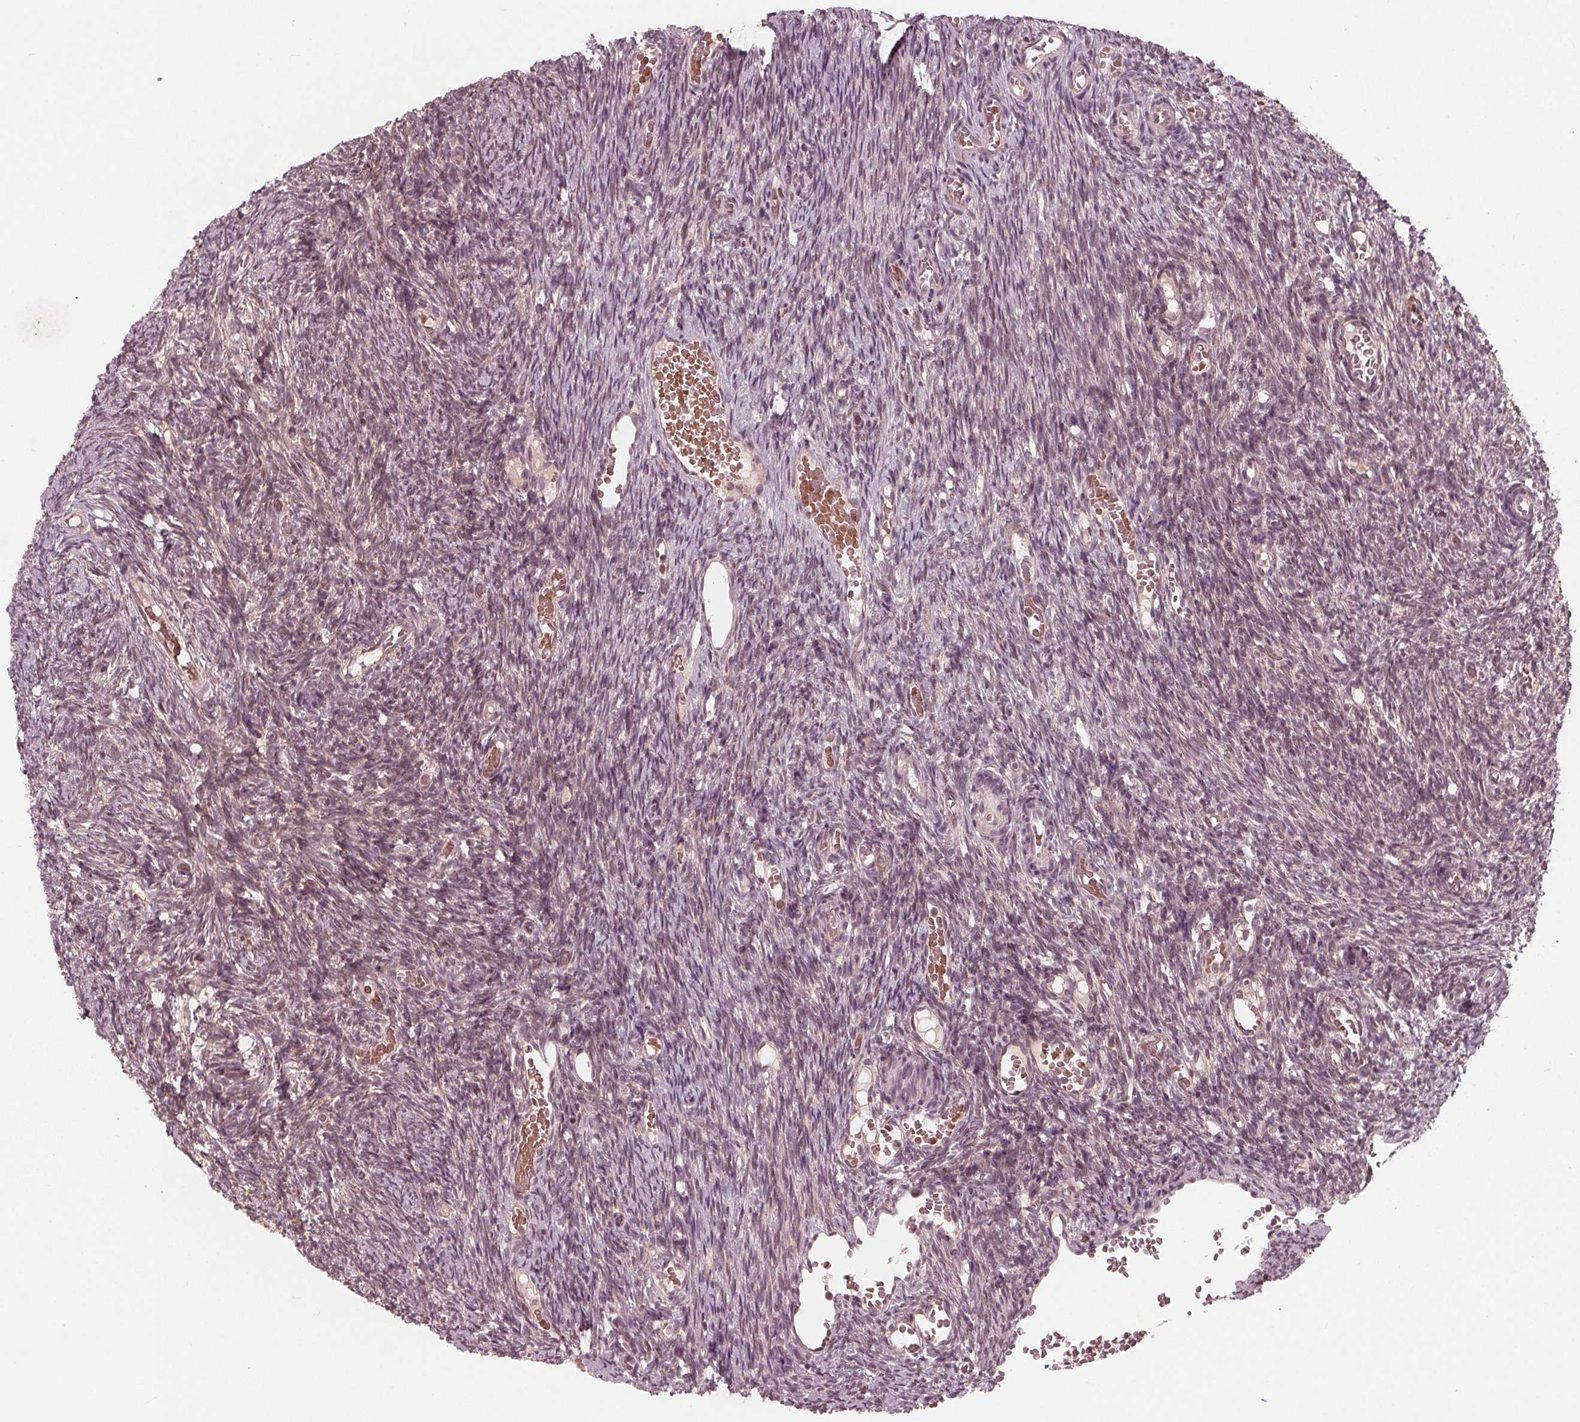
{"staining": {"intensity": "weak", "quantity": ">75%", "location": "cytoplasmic/membranous"}, "tissue": "ovary", "cell_type": "Follicle cells", "image_type": "normal", "snomed": [{"axis": "morphology", "description": "Normal tissue, NOS"}, {"axis": "topography", "description": "Ovary"}], "caption": "Immunohistochemistry micrograph of normal ovary: human ovary stained using IHC displays low levels of weak protein expression localized specifically in the cytoplasmic/membranous of follicle cells, appearing as a cytoplasmic/membranous brown color.", "gene": "UBALD1", "patient": {"sex": "female", "age": 39}}